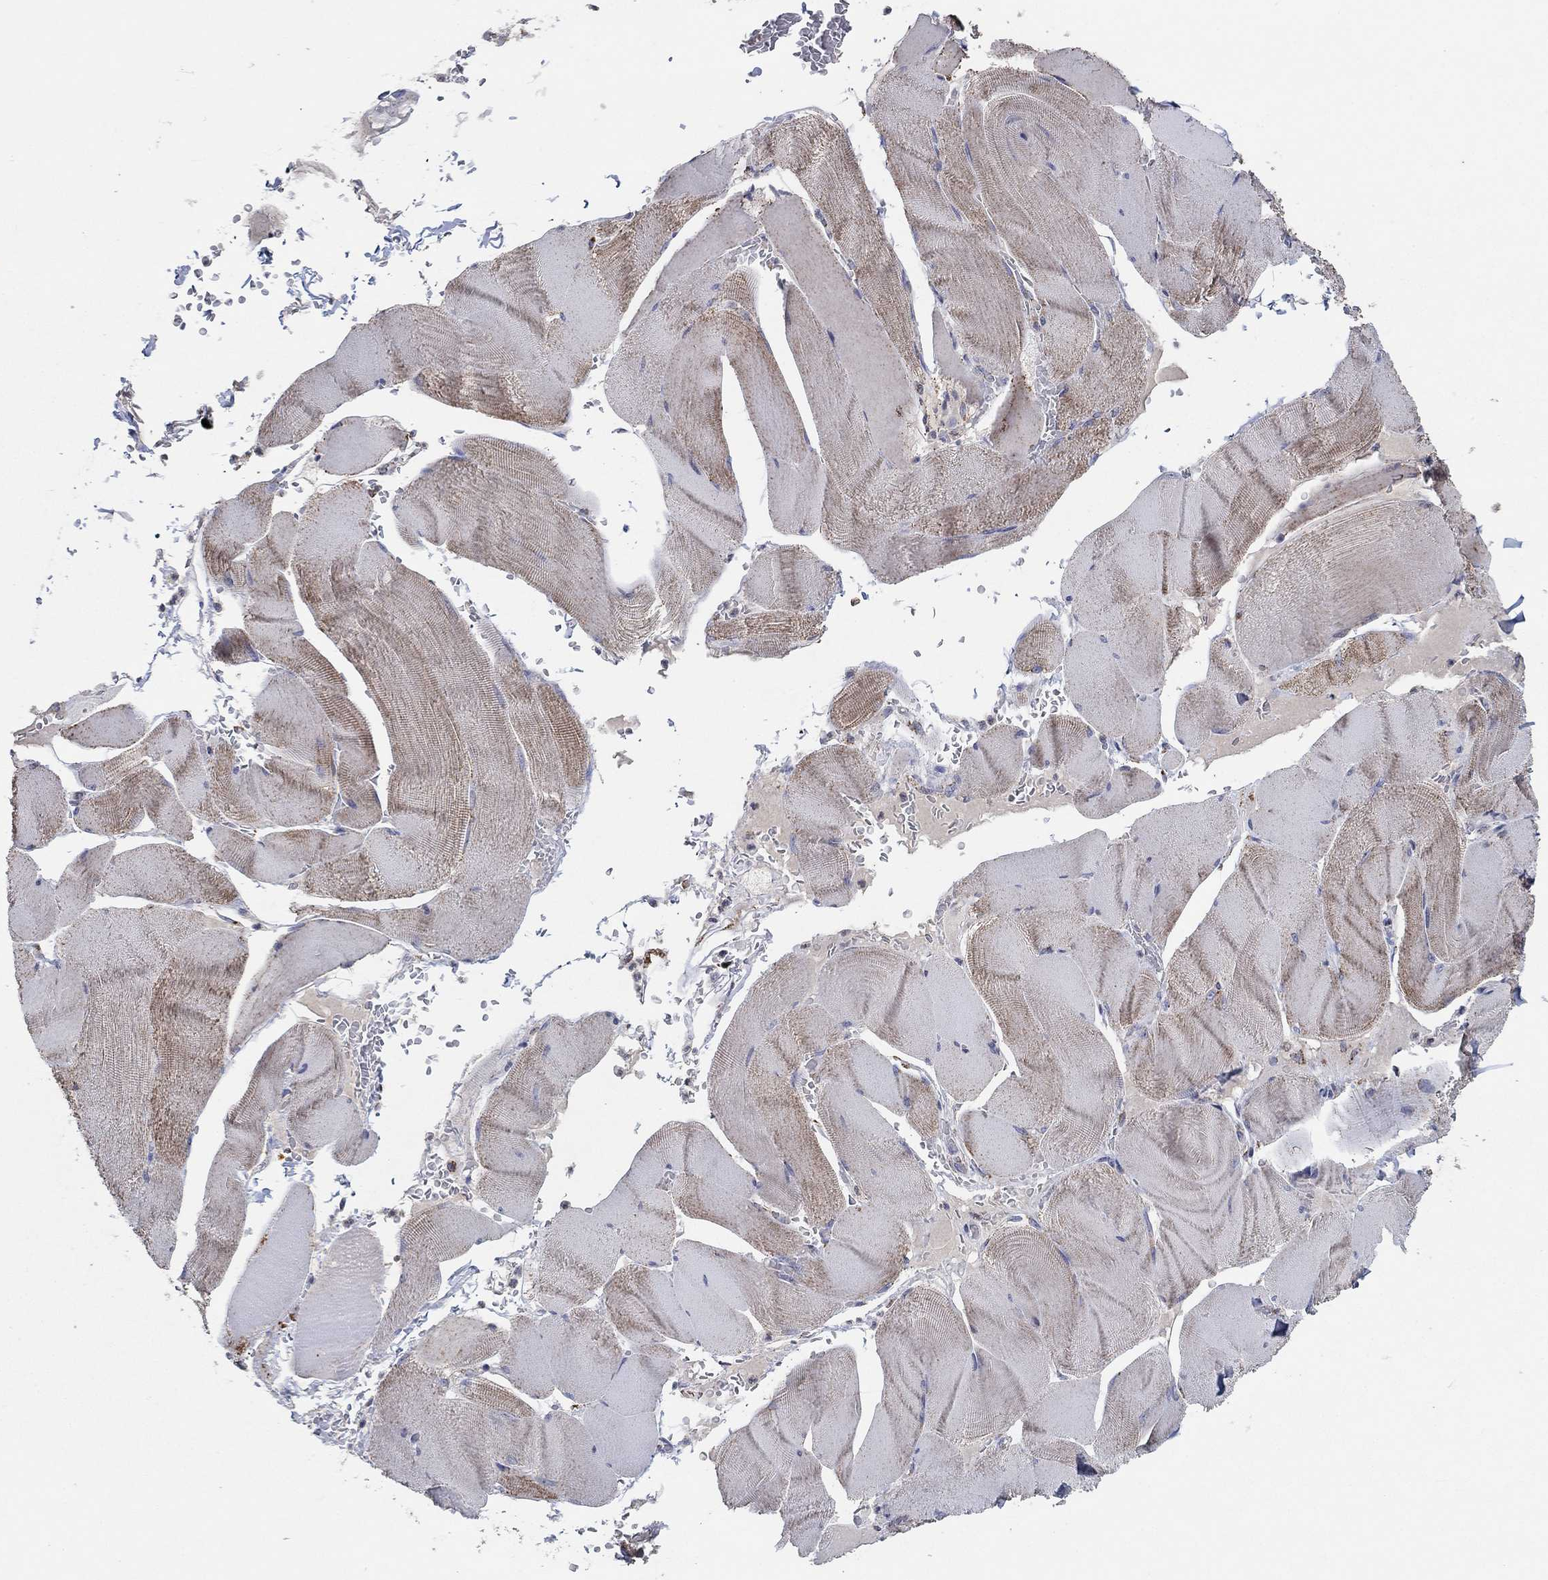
{"staining": {"intensity": "weak", "quantity": "25%-75%", "location": "cytoplasmic/membranous"}, "tissue": "skeletal muscle", "cell_type": "Myocytes", "image_type": "normal", "snomed": [{"axis": "morphology", "description": "Normal tissue, NOS"}, {"axis": "topography", "description": "Skeletal muscle"}], "caption": "Protein staining shows weak cytoplasmic/membranous expression in approximately 25%-75% of myocytes in benign skeletal muscle.", "gene": "C9orf85", "patient": {"sex": "male", "age": 56}}